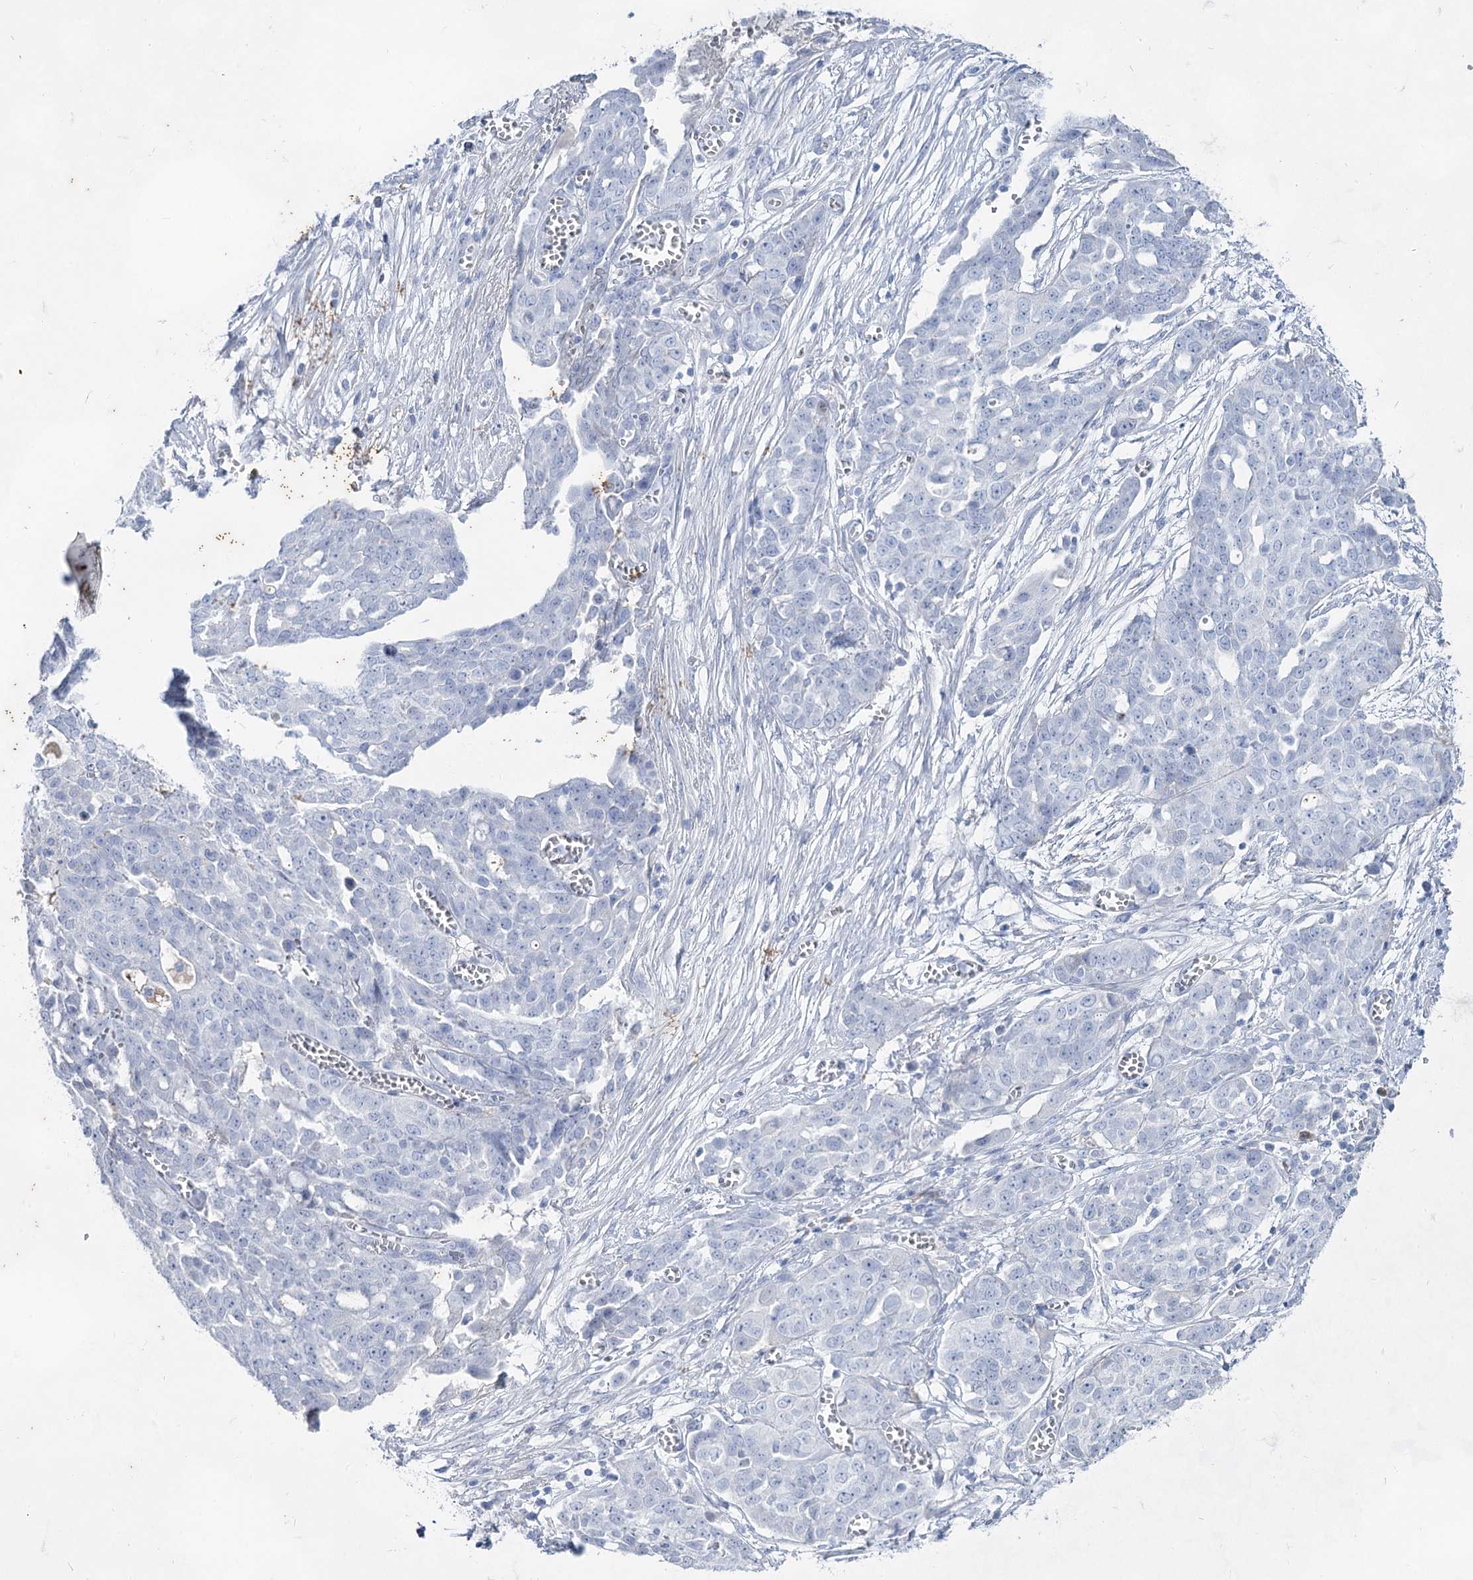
{"staining": {"intensity": "negative", "quantity": "none", "location": "none"}, "tissue": "ovarian cancer", "cell_type": "Tumor cells", "image_type": "cancer", "snomed": [{"axis": "morphology", "description": "Cystadenocarcinoma, serous, NOS"}, {"axis": "topography", "description": "Soft tissue"}, {"axis": "topography", "description": "Ovary"}], "caption": "High magnification brightfield microscopy of ovarian cancer (serous cystadenocarcinoma) stained with DAB (3,3'-diaminobenzidine) (brown) and counterstained with hematoxylin (blue): tumor cells show no significant positivity.", "gene": "ACRV1", "patient": {"sex": "female", "age": 57}}